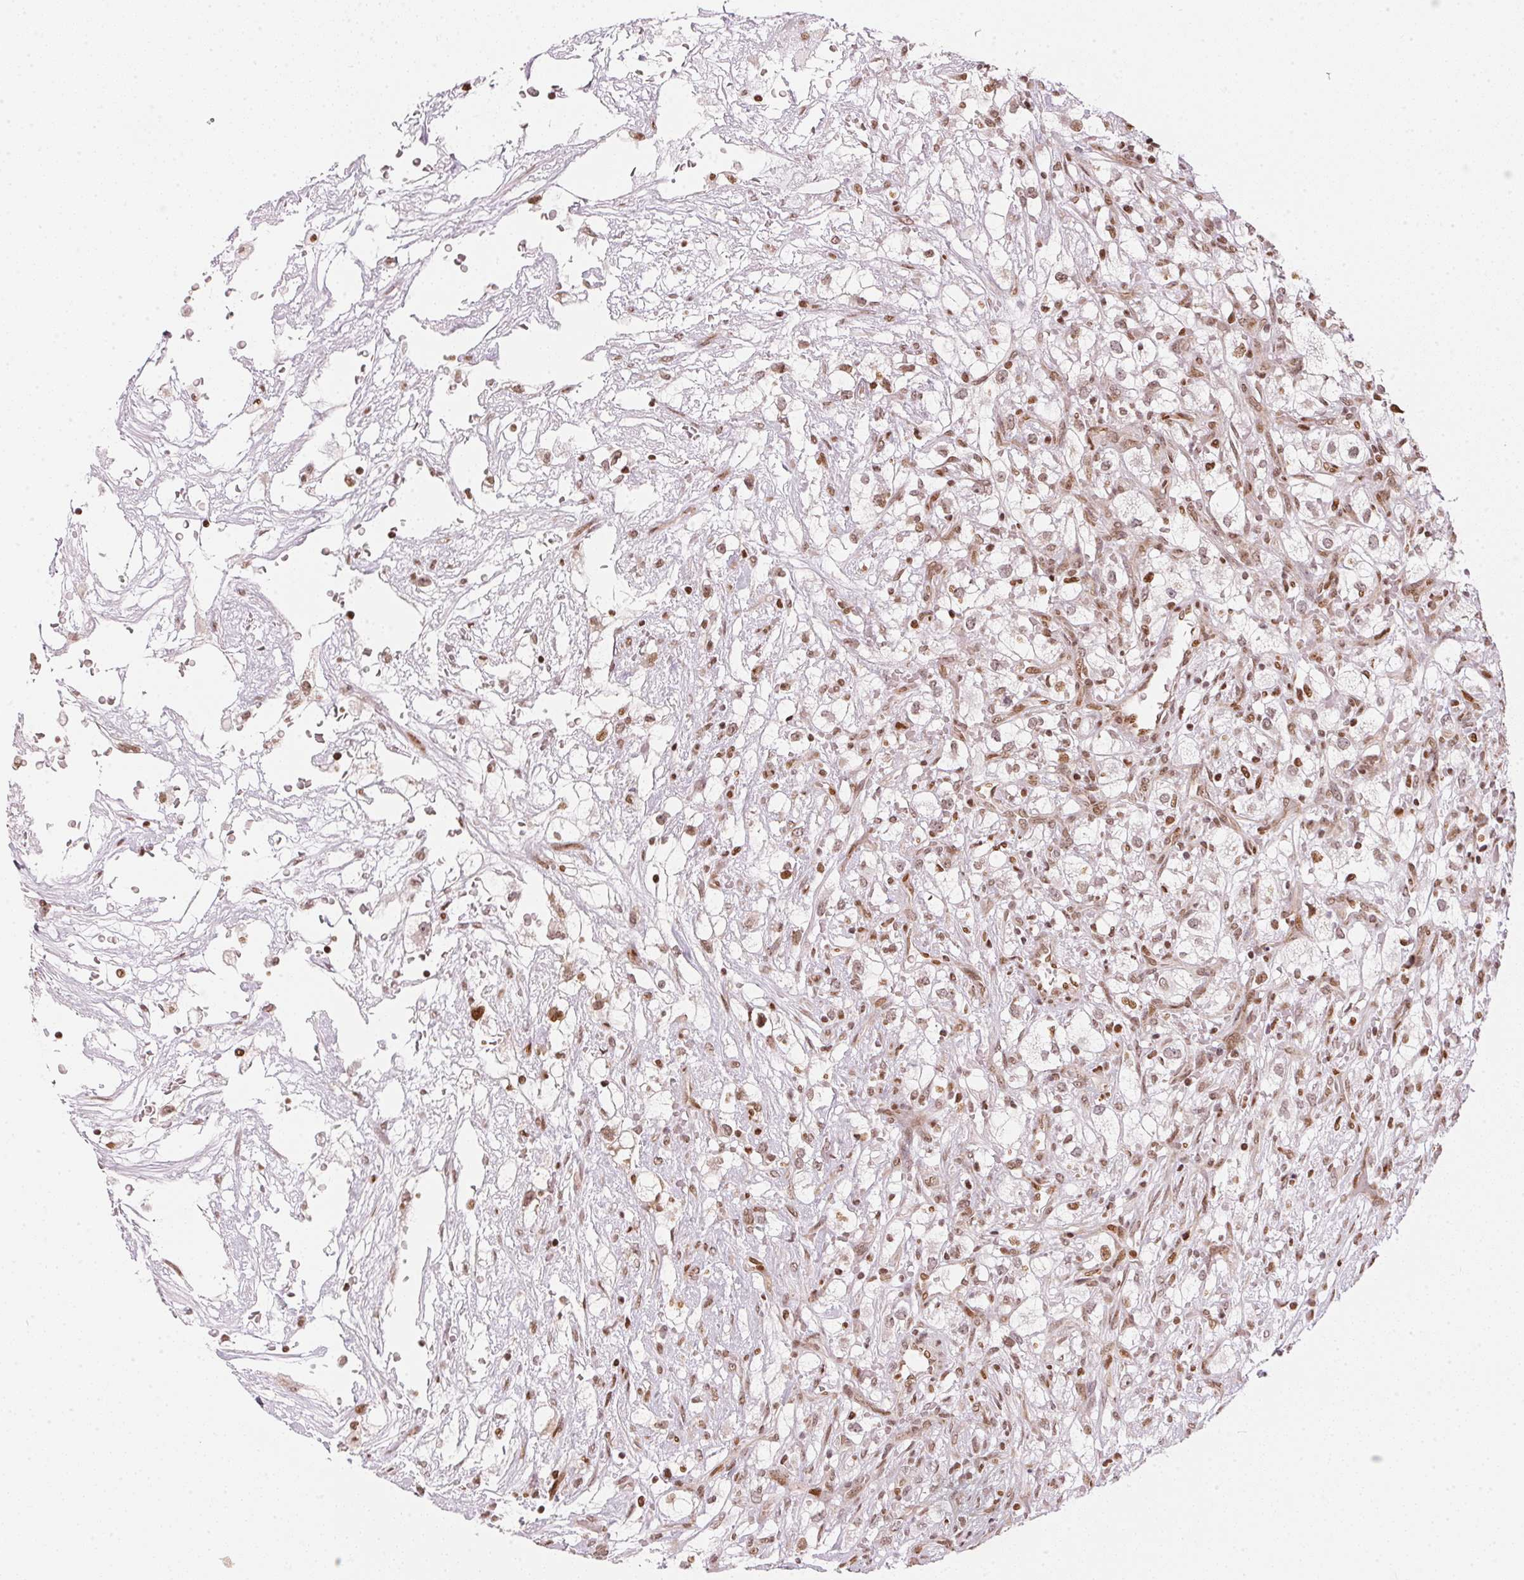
{"staining": {"intensity": "weak", "quantity": ">75%", "location": "nuclear"}, "tissue": "renal cancer", "cell_type": "Tumor cells", "image_type": "cancer", "snomed": [{"axis": "morphology", "description": "Adenocarcinoma, NOS"}, {"axis": "topography", "description": "Kidney"}], "caption": "Renal cancer (adenocarcinoma) stained with a protein marker shows weak staining in tumor cells.", "gene": "KAT6A", "patient": {"sex": "male", "age": 59}}